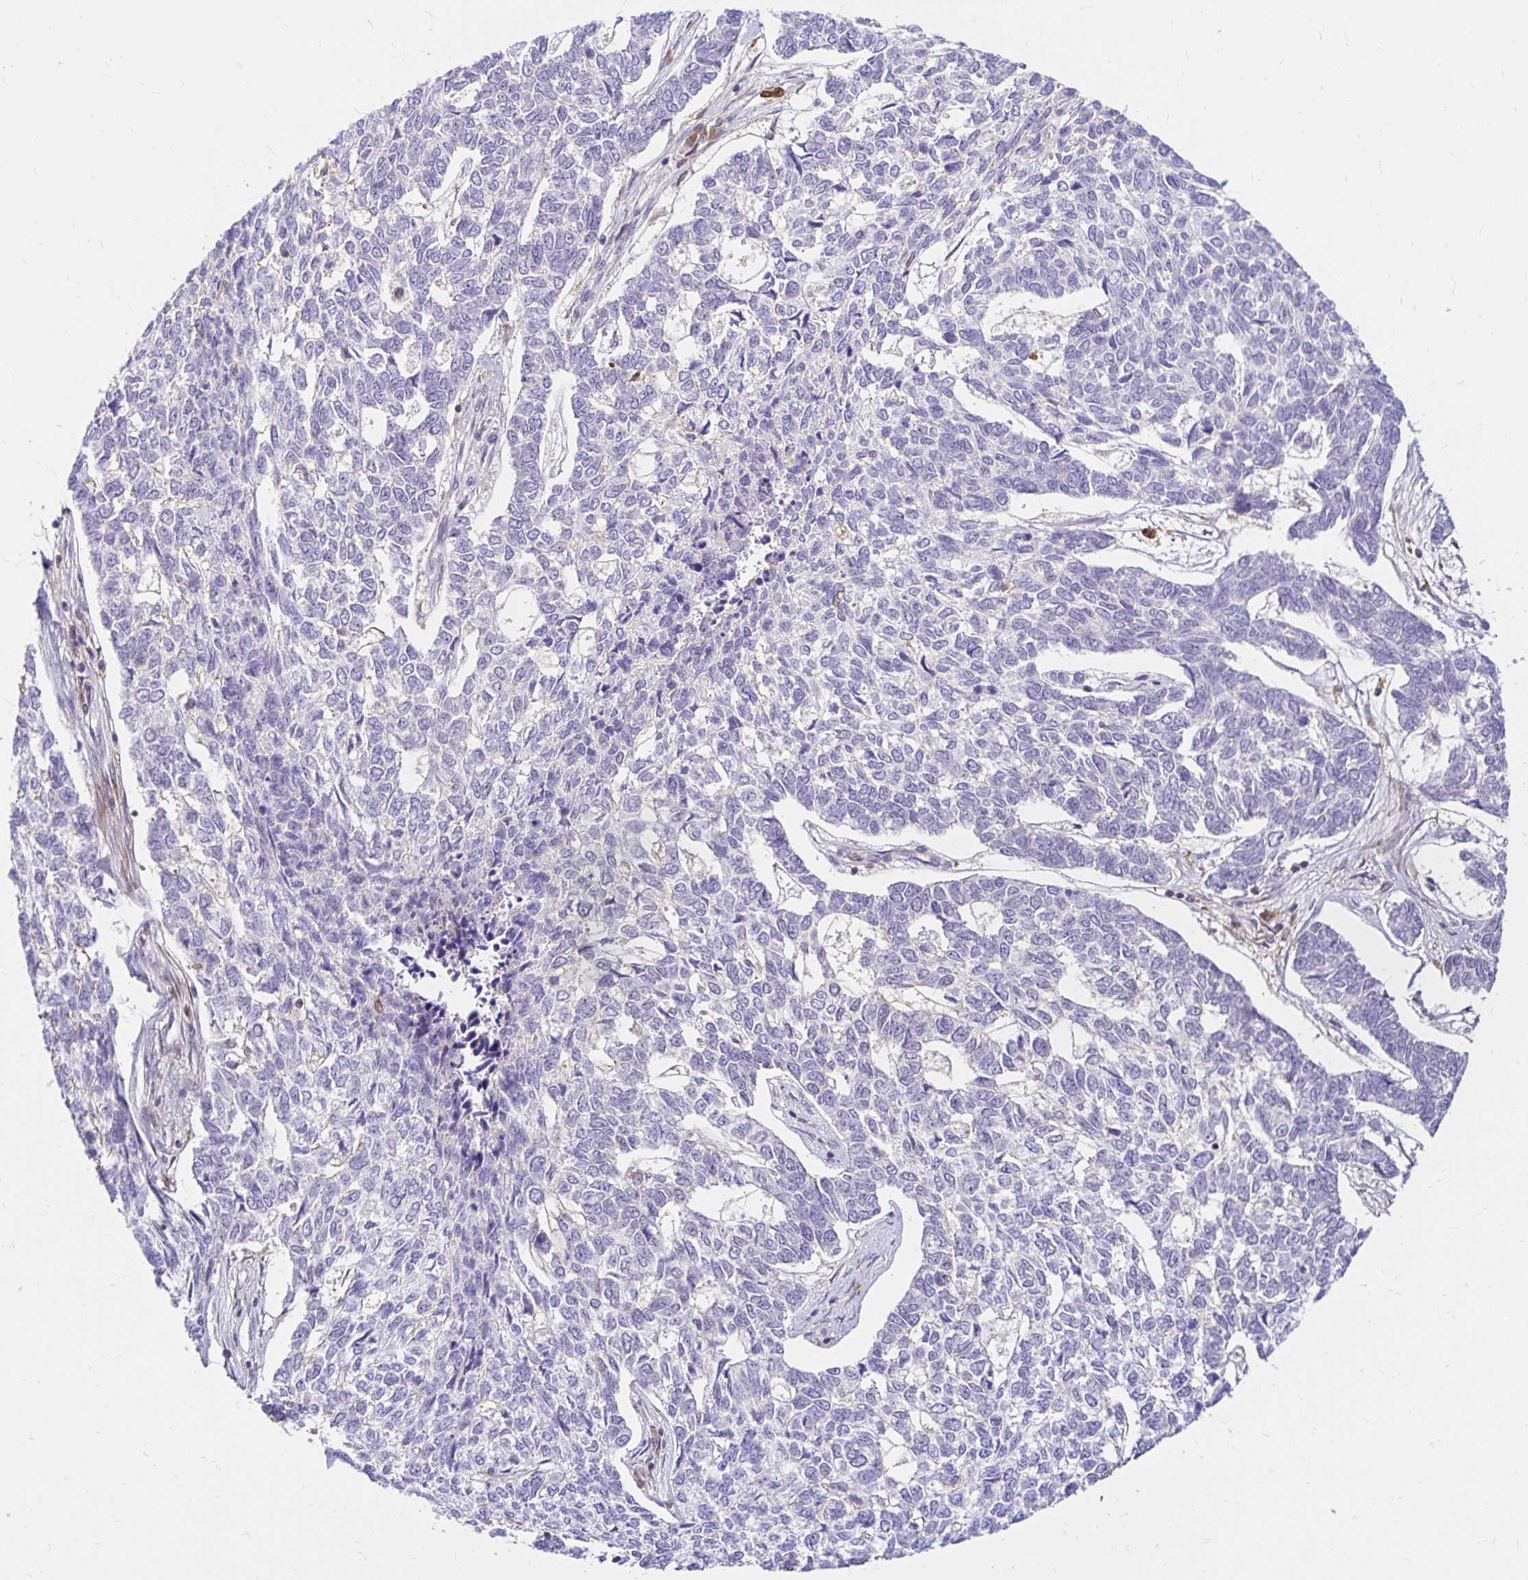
{"staining": {"intensity": "negative", "quantity": "none", "location": "none"}, "tissue": "skin cancer", "cell_type": "Tumor cells", "image_type": "cancer", "snomed": [{"axis": "morphology", "description": "Basal cell carcinoma"}, {"axis": "topography", "description": "Skin"}], "caption": "This is an IHC image of skin cancer (basal cell carcinoma). There is no positivity in tumor cells.", "gene": "PYCARD", "patient": {"sex": "female", "age": 65}}